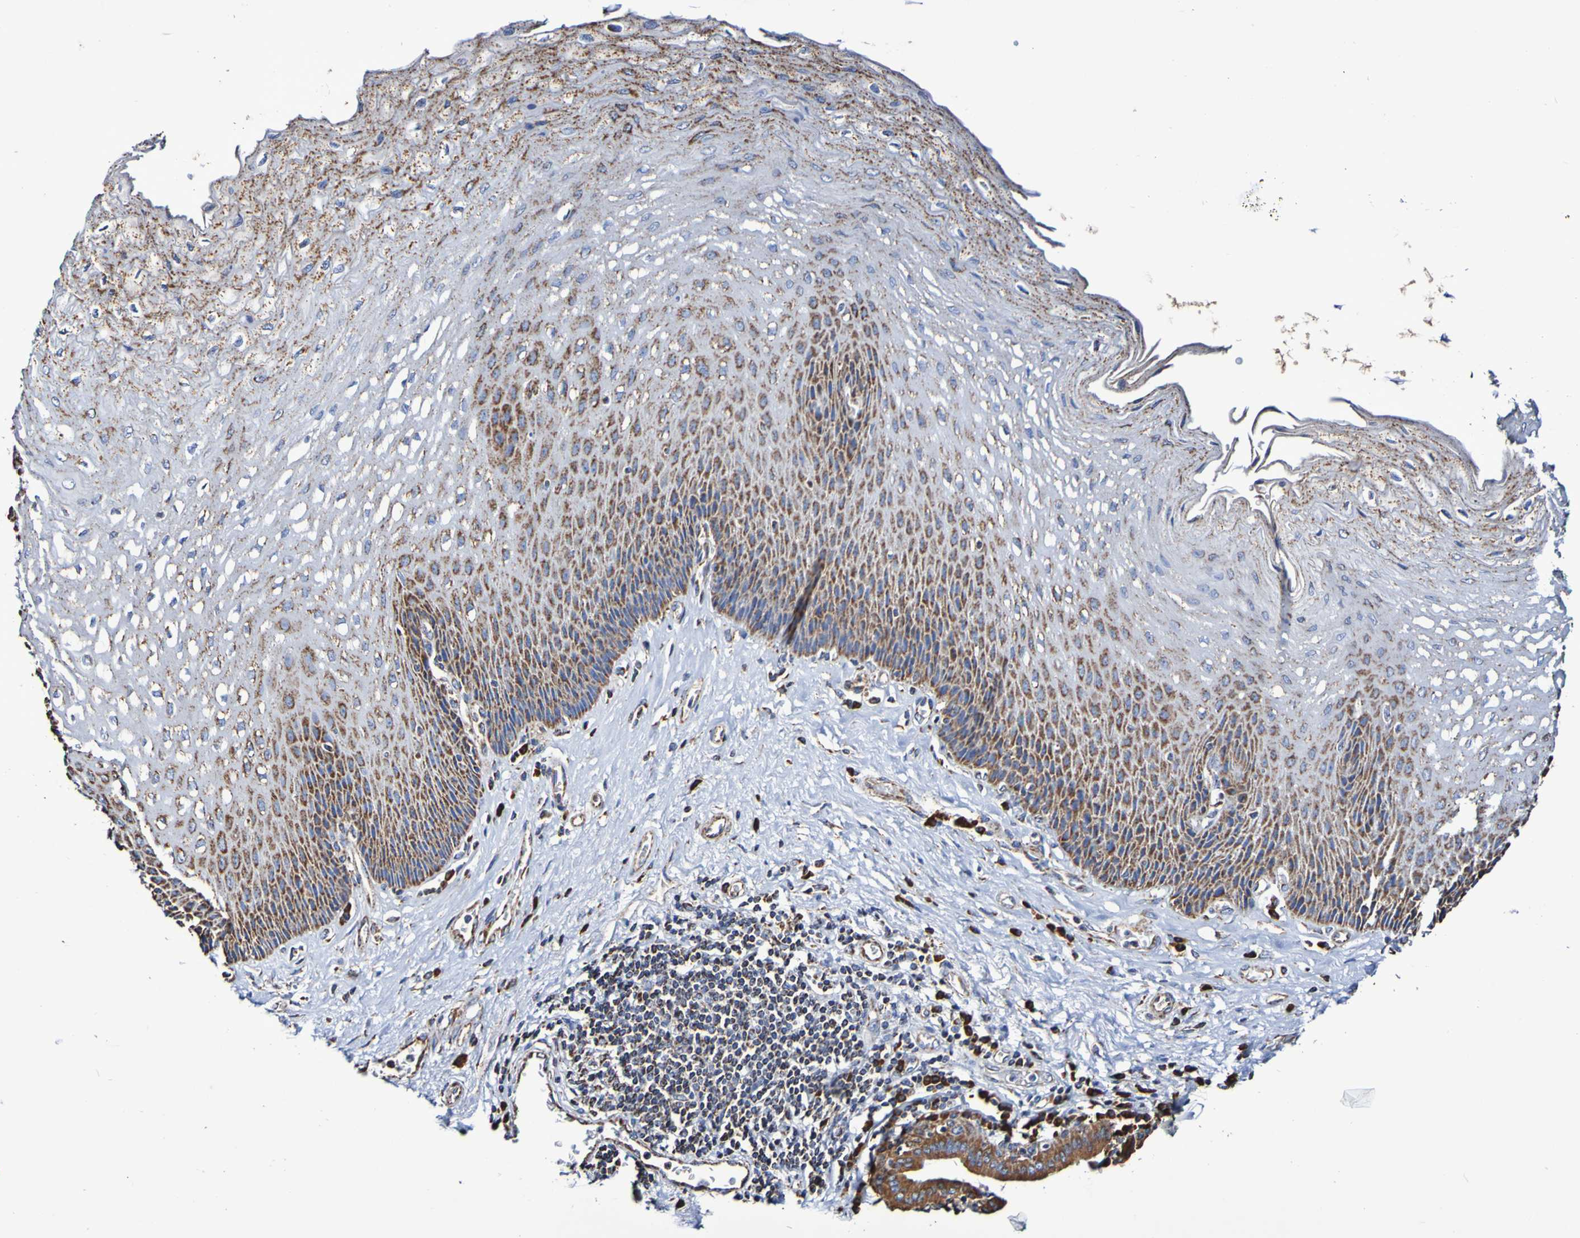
{"staining": {"intensity": "strong", "quantity": "25%-75%", "location": "cytoplasmic/membranous"}, "tissue": "esophagus", "cell_type": "Squamous epithelial cells", "image_type": "normal", "snomed": [{"axis": "morphology", "description": "Normal tissue, NOS"}, {"axis": "topography", "description": "Esophagus"}], "caption": "Squamous epithelial cells exhibit high levels of strong cytoplasmic/membranous expression in about 25%-75% of cells in benign human esophagus. The staining was performed using DAB, with brown indicating positive protein expression. Nuclei are stained blue with hematoxylin.", "gene": "IL18R1", "patient": {"sex": "female", "age": 72}}